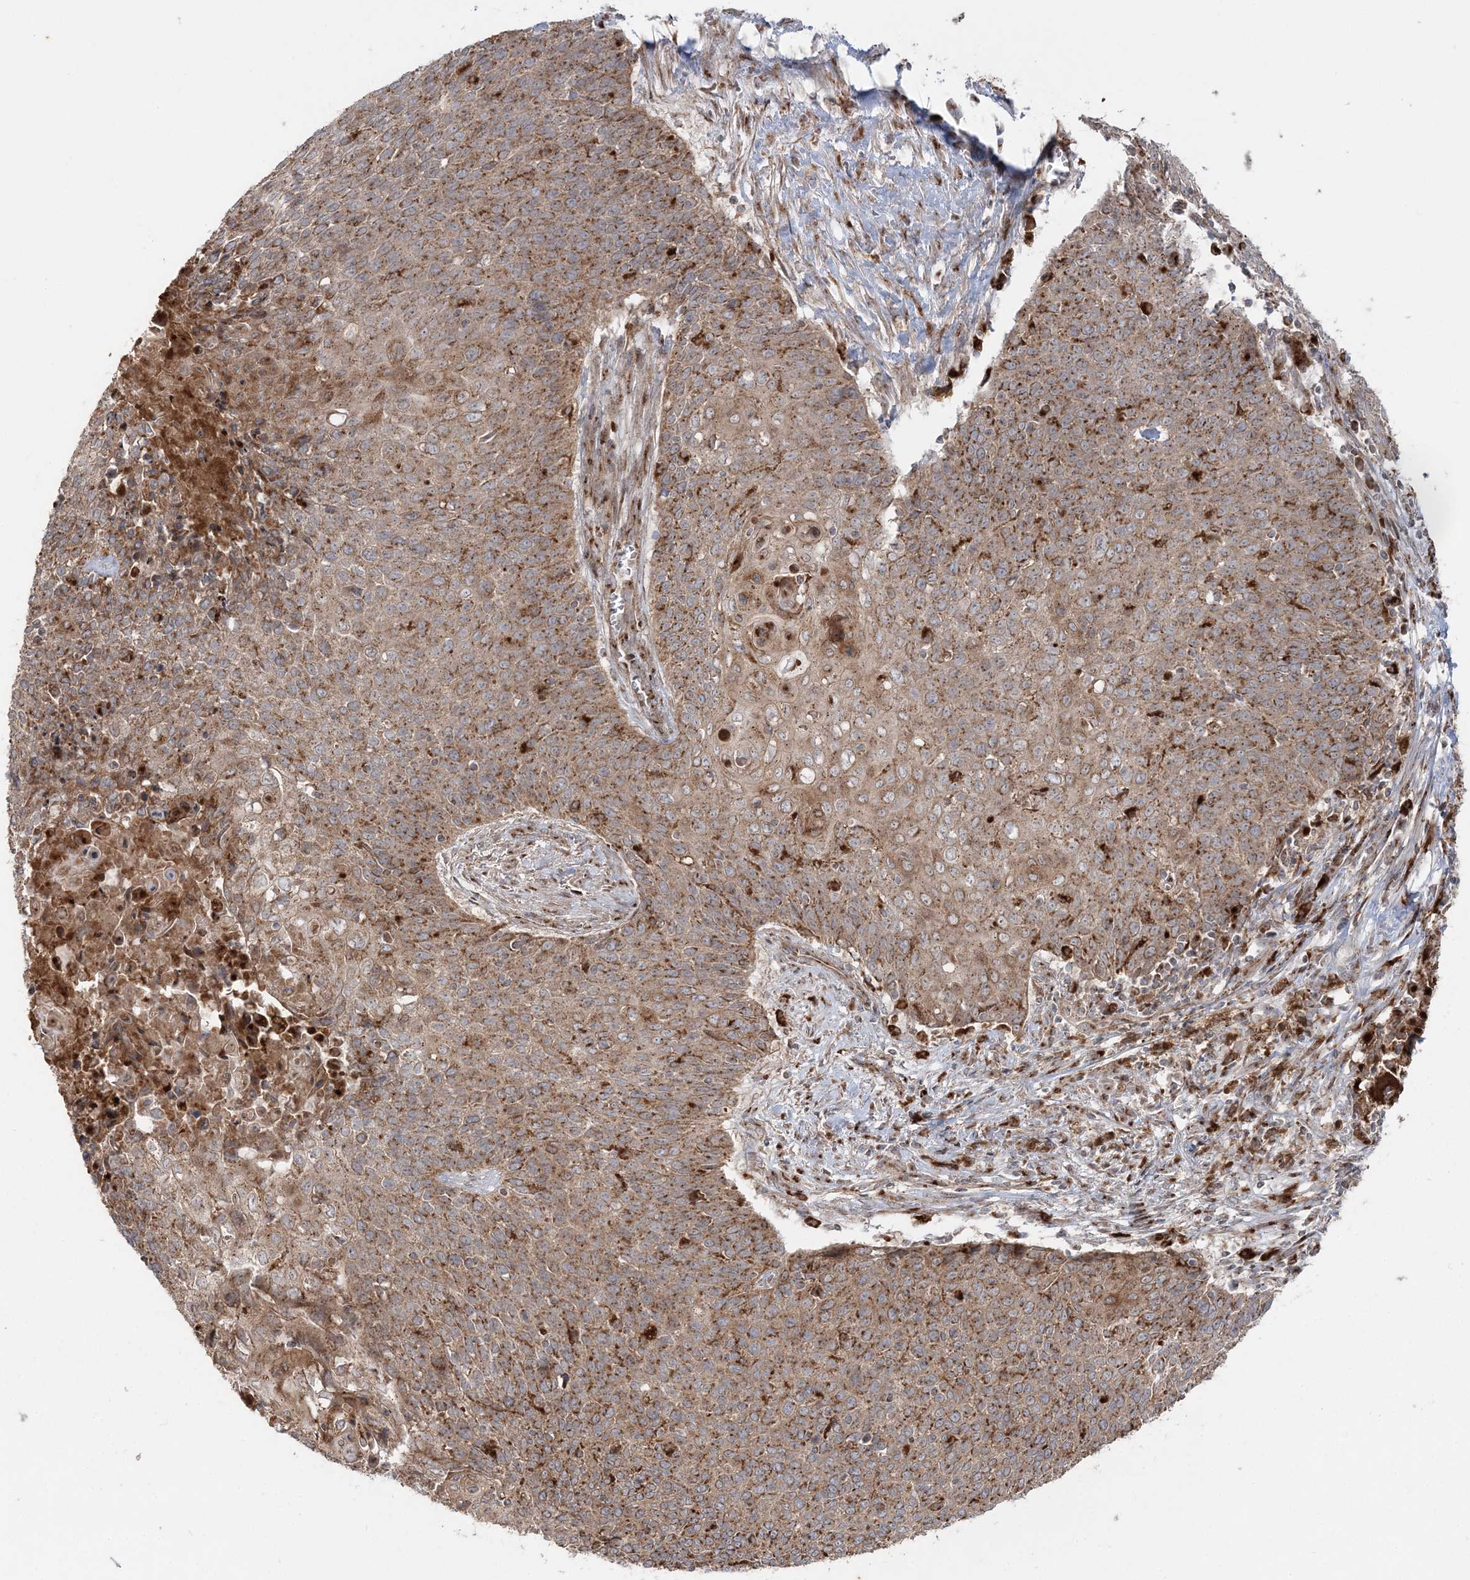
{"staining": {"intensity": "moderate", "quantity": ">75%", "location": "cytoplasmic/membranous"}, "tissue": "cervical cancer", "cell_type": "Tumor cells", "image_type": "cancer", "snomed": [{"axis": "morphology", "description": "Squamous cell carcinoma, NOS"}, {"axis": "topography", "description": "Cervix"}], "caption": "Brown immunohistochemical staining in human cervical cancer (squamous cell carcinoma) shows moderate cytoplasmic/membranous positivity in about >75% of tumor cells.", "gene": "ABCC3", "patient": {"sex": "female", "age": 39}}